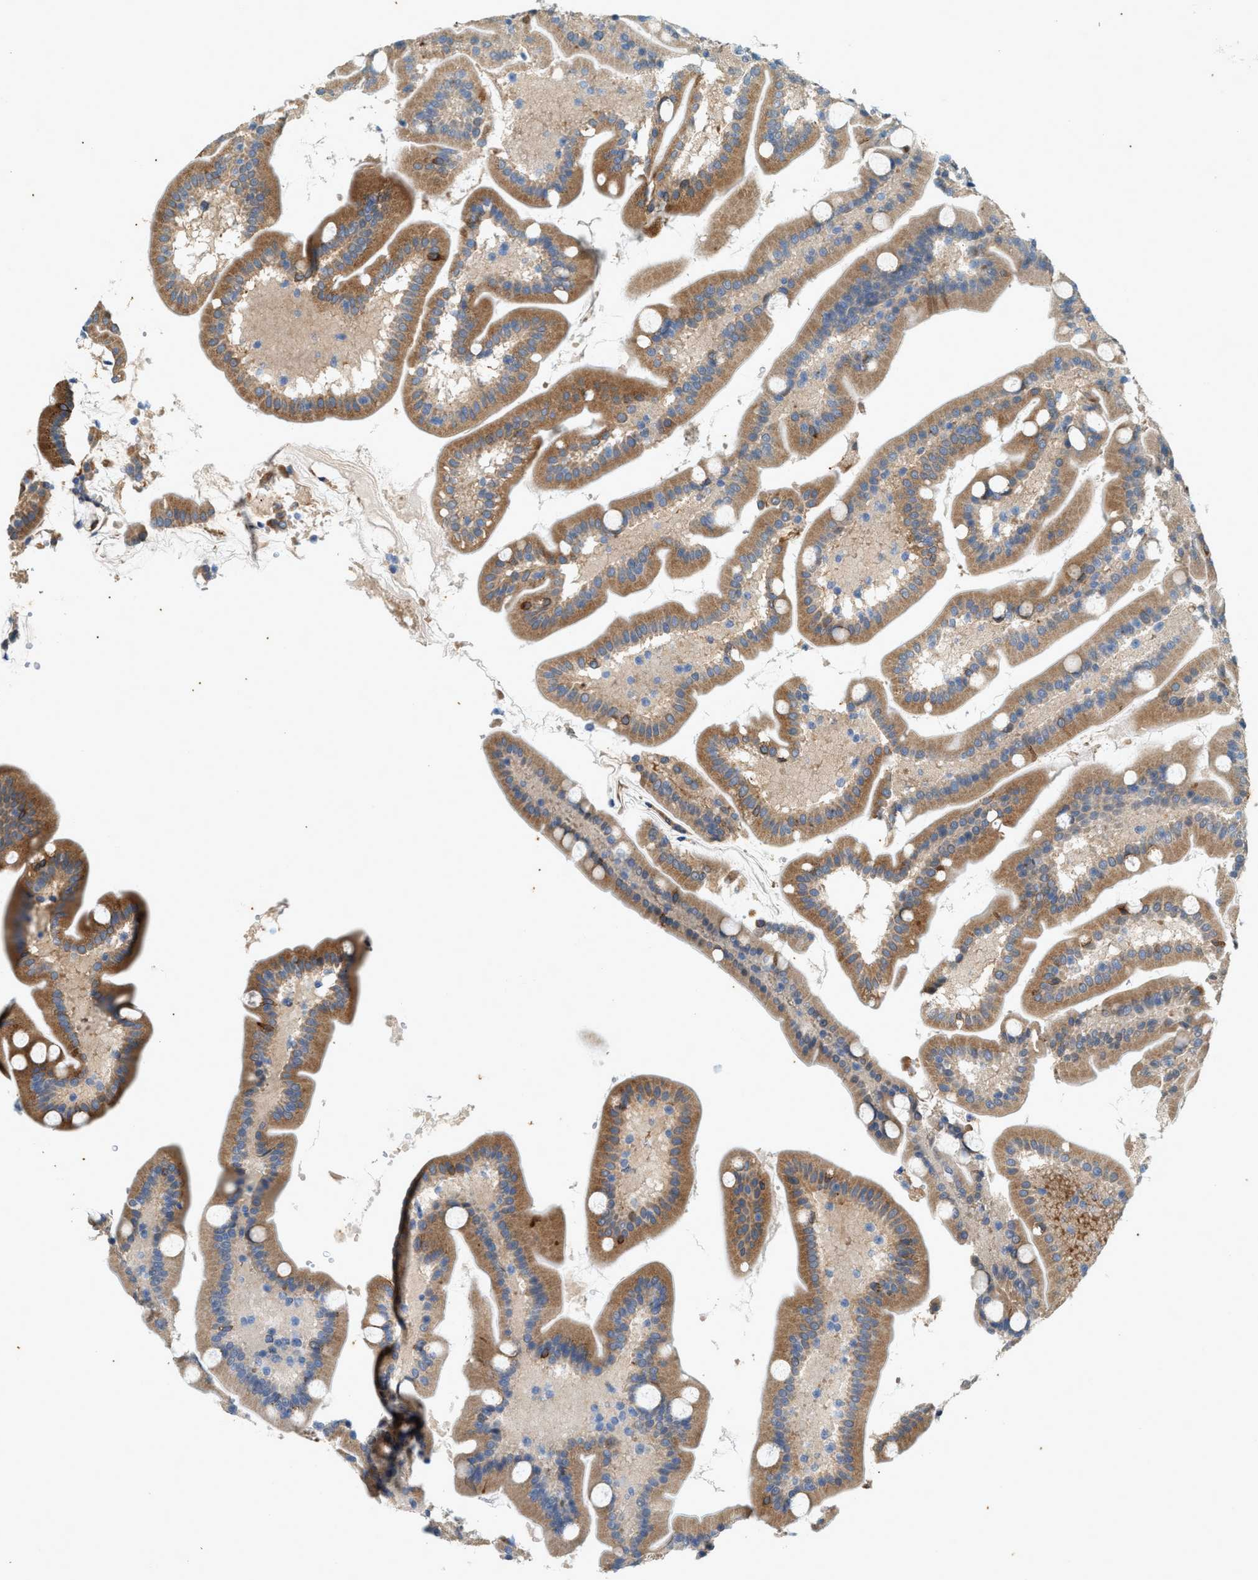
{"staining": {"intensity": "moderate", "quantity": ">75%", "location": "cytoplasmic/membranous"}, "tissue": "duodenum", "cell_type": "Glandular cells", "image_type": "normal", "snomed": [{"axis": "morphology", "description": "Normal tissue, NOS"}, {"axis": "topography", "description": "Duodenum"}], "caption": "Immunohistochemical staining of unremarkable human duodenum exhibits moderate cytoplasmic/membranous protein positivity in about >75% of glandular cells.", "gene": "CHPF2", "patient": {"sex": "male", "age": 54}}